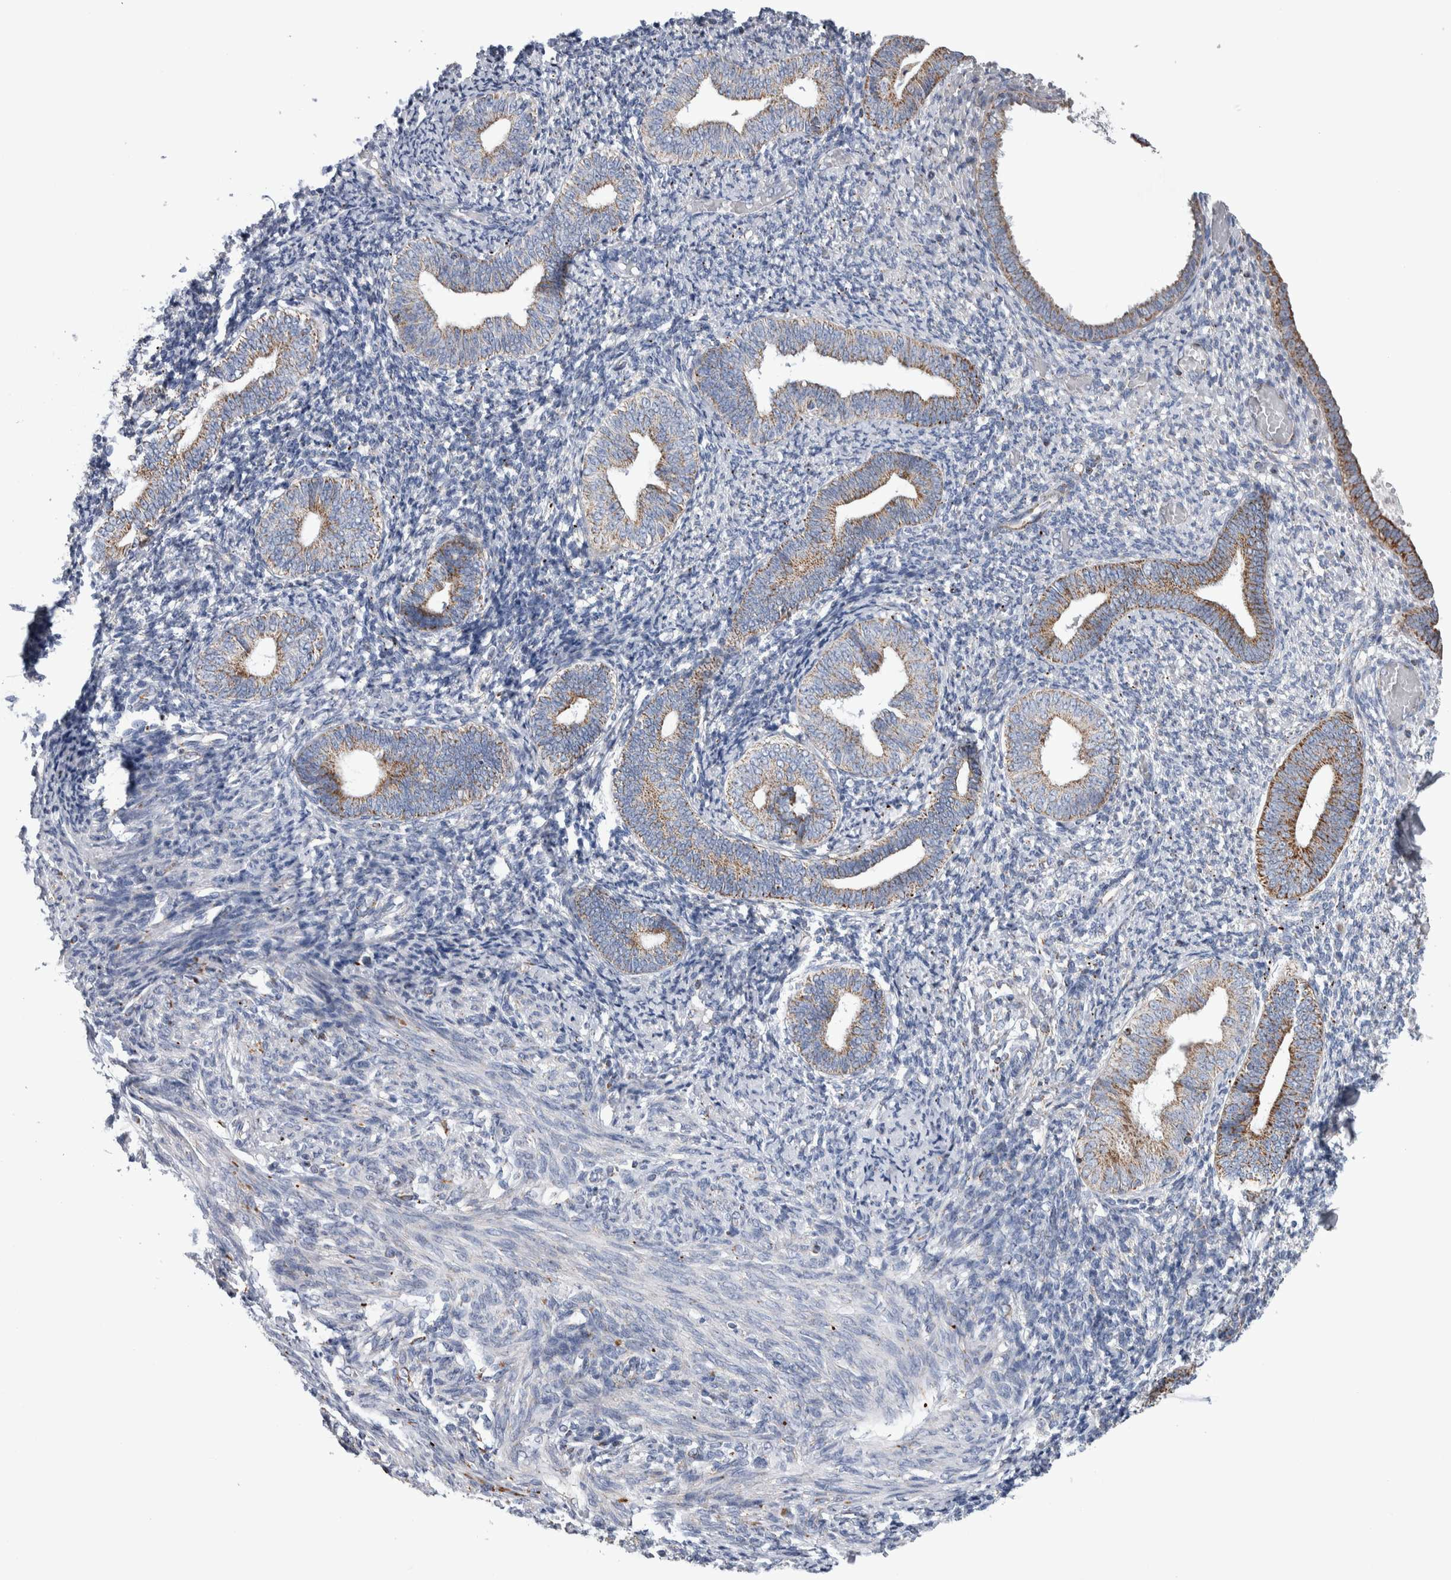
{"staining": {"intensity": "negative", "quantity": "none", "location": "none"}, "tissue": "endometrium", "cell_type": "Cells in endometrial stroma", "image_type": "normal", "snomed": [{"axis": "morphology", "description": "Normal tissue, NOS"}, {"axis": "topography", "description": "Endometrium"}], "caption": "This is a photomicrograph of IHC staining of unremarkable endometrium, which shows no expression in cells in endometrial stroma. Nuclei are stained in blue.", "gene": "ETFA", "patient": {"sex": "female", "age": 66}}